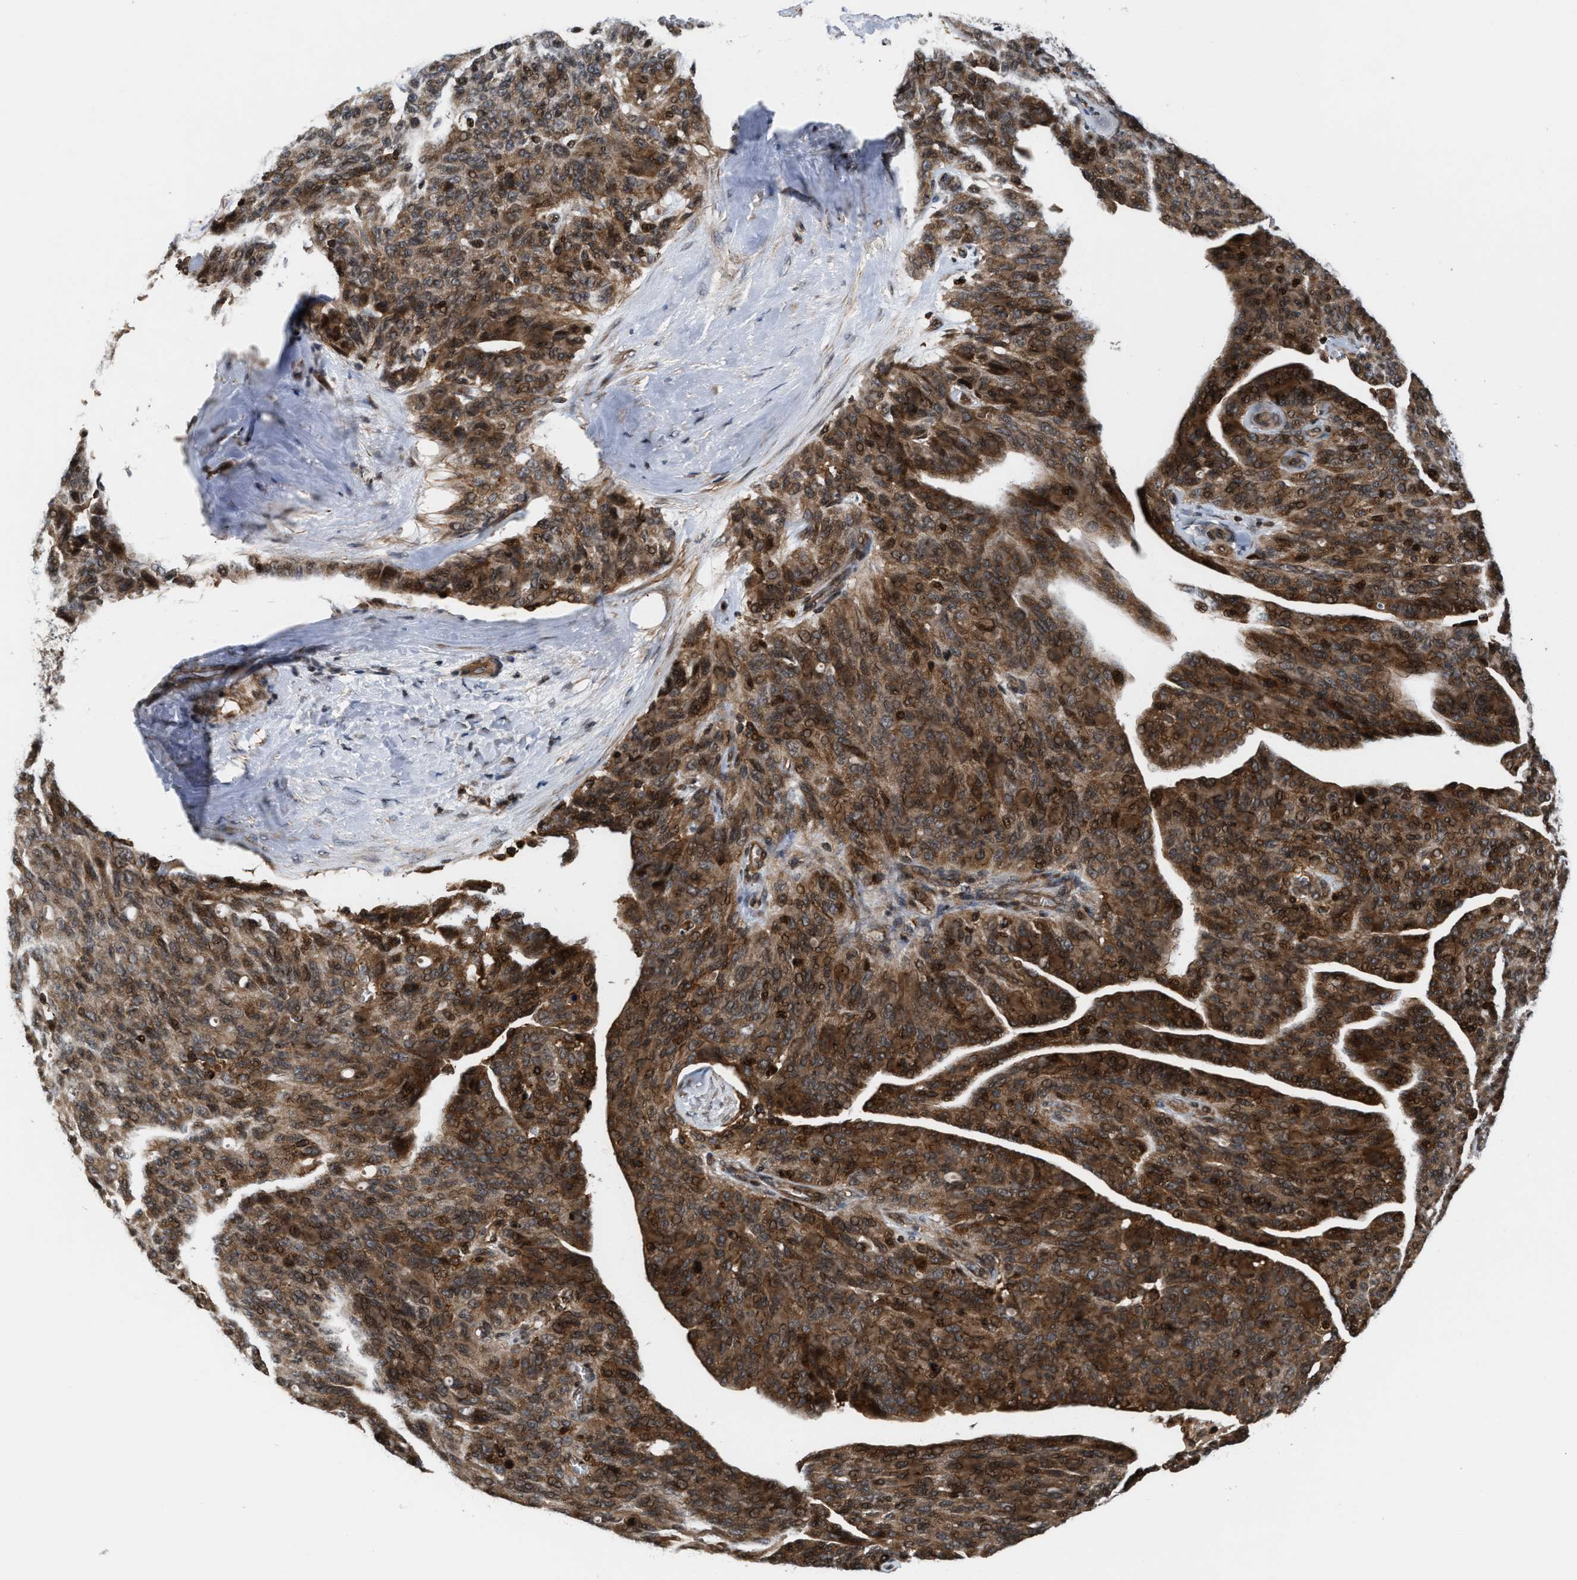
{"staining": {"intensity": "moderate", "quantity": ">75%", "location": "cytoplasmic/membranous,nuclear"}, "tissue": "ovarian cancer", "cell_type": "Tumor cells", "image_type": "cancer", "snomed": [{"axis": "morphology", "description": "Carcinoma, endometroid"}, {"axis": "topography", "description": "Ovary"}], "caption": "Moderate cytoplasmic/membranous and nuclear staining for a protein is seen in about >75% of tumor cells of ovarian endometroid carcinoma using IHC.", "gene": "STAU2", "patient": {"sex": "female", "age": 60}}